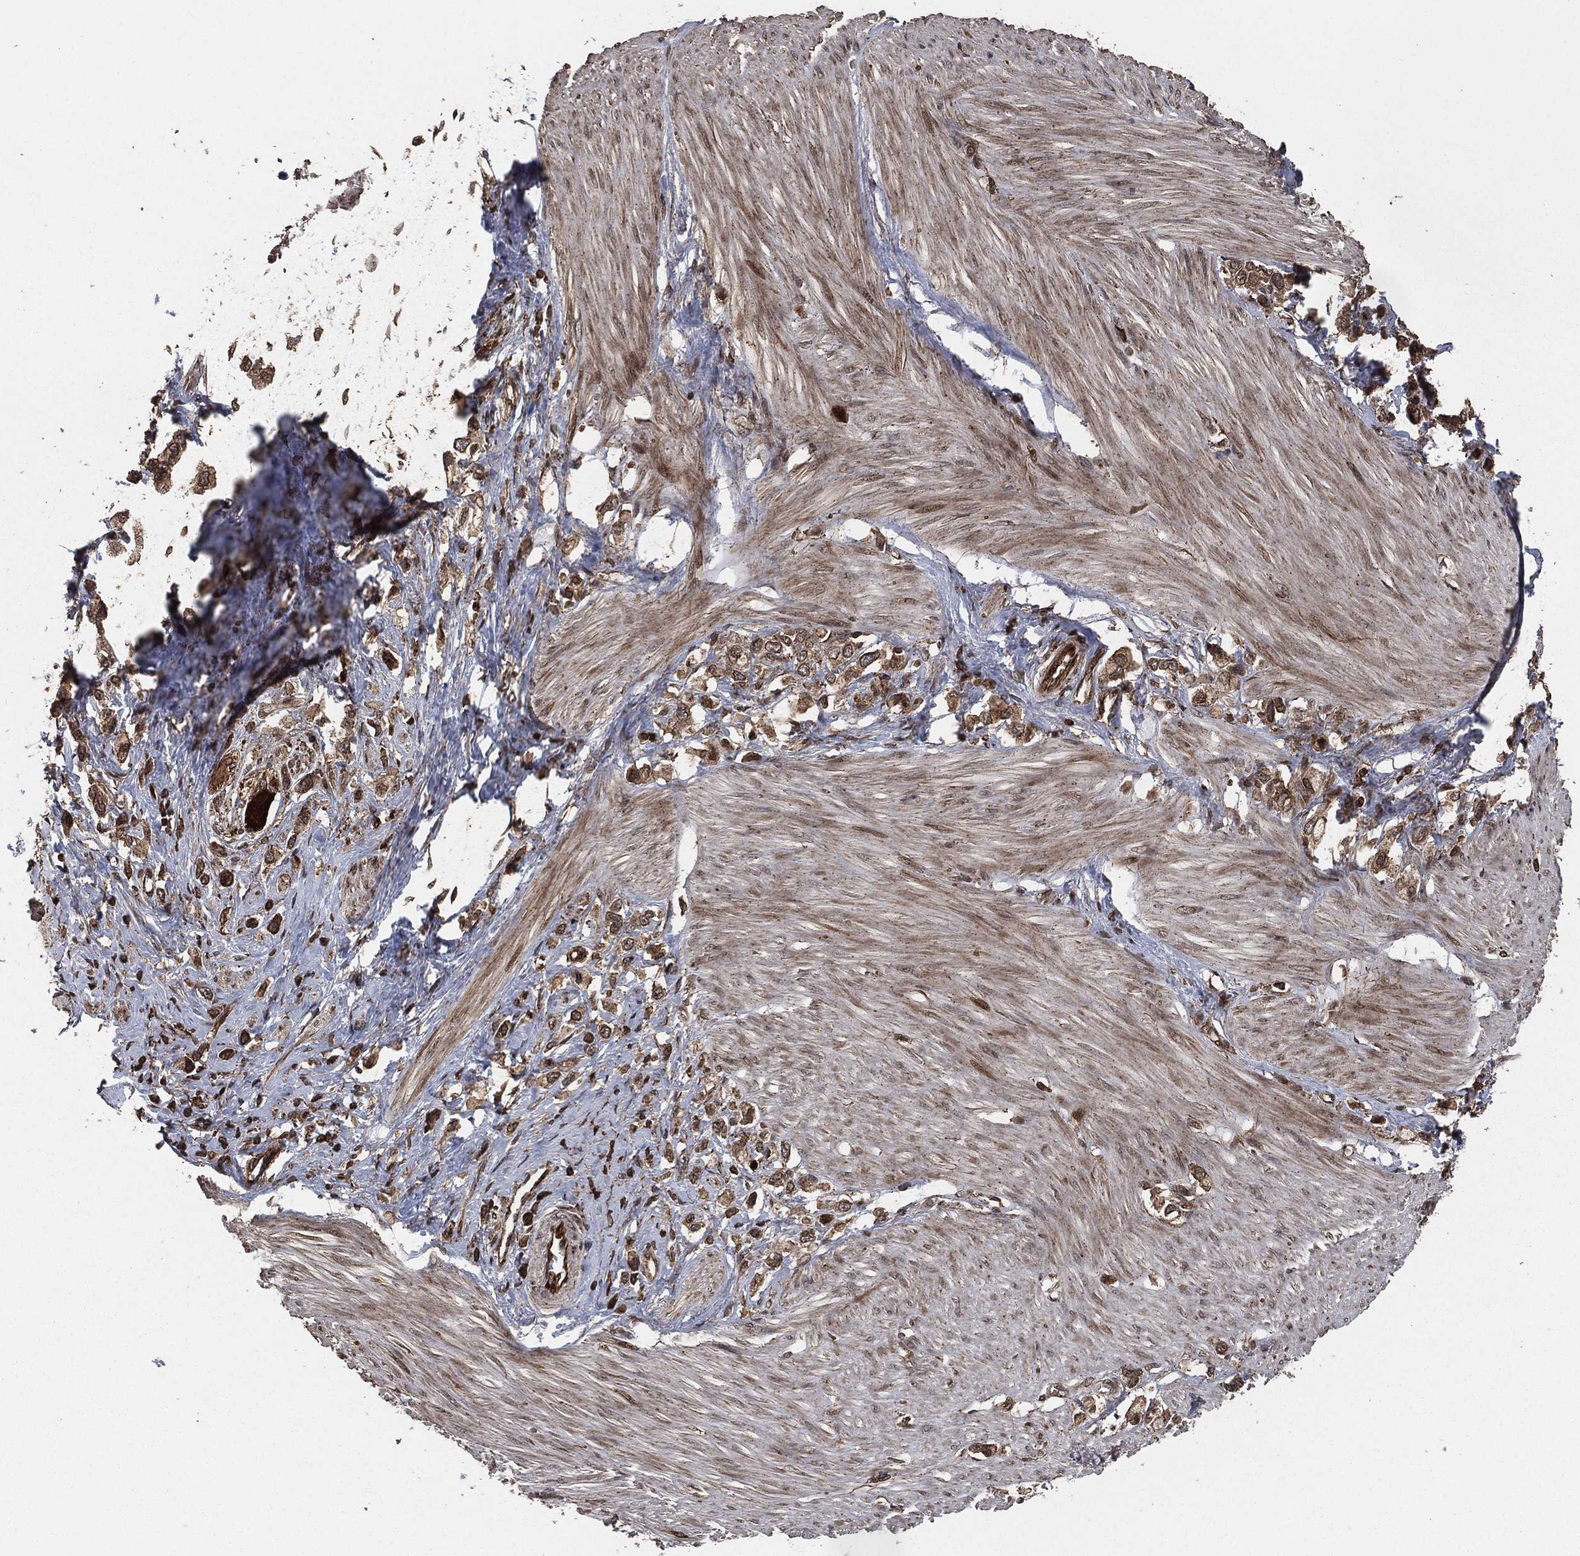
{"staining": {"intensity": "moderate", "quantity": ">75%", "location": "cytoplasmic/membranous"}, "tissue": "stomach cancer", "cell_type": "Tumor cells", "image_type": "cancer", "snomed": [{"axis": "morphology", "description": "Normal tissue, NOS"}, {"axis": "morphology", "description": "Adenocarcinoma, NOS"}, {"axis": "morphology", "description": "Adenocarcinoma, High grade"}, {"axis": "topography", "description": "Stomach, upper"}, {"axis": "topography", "description": "Stomach"}], "caption": "Stomach cancer (adenocarcinoma) stained with a protein marker displays moderate staining in tumor cells.", "gene": "IFIT1", "patient": {"sex": "female", "age": 65}}